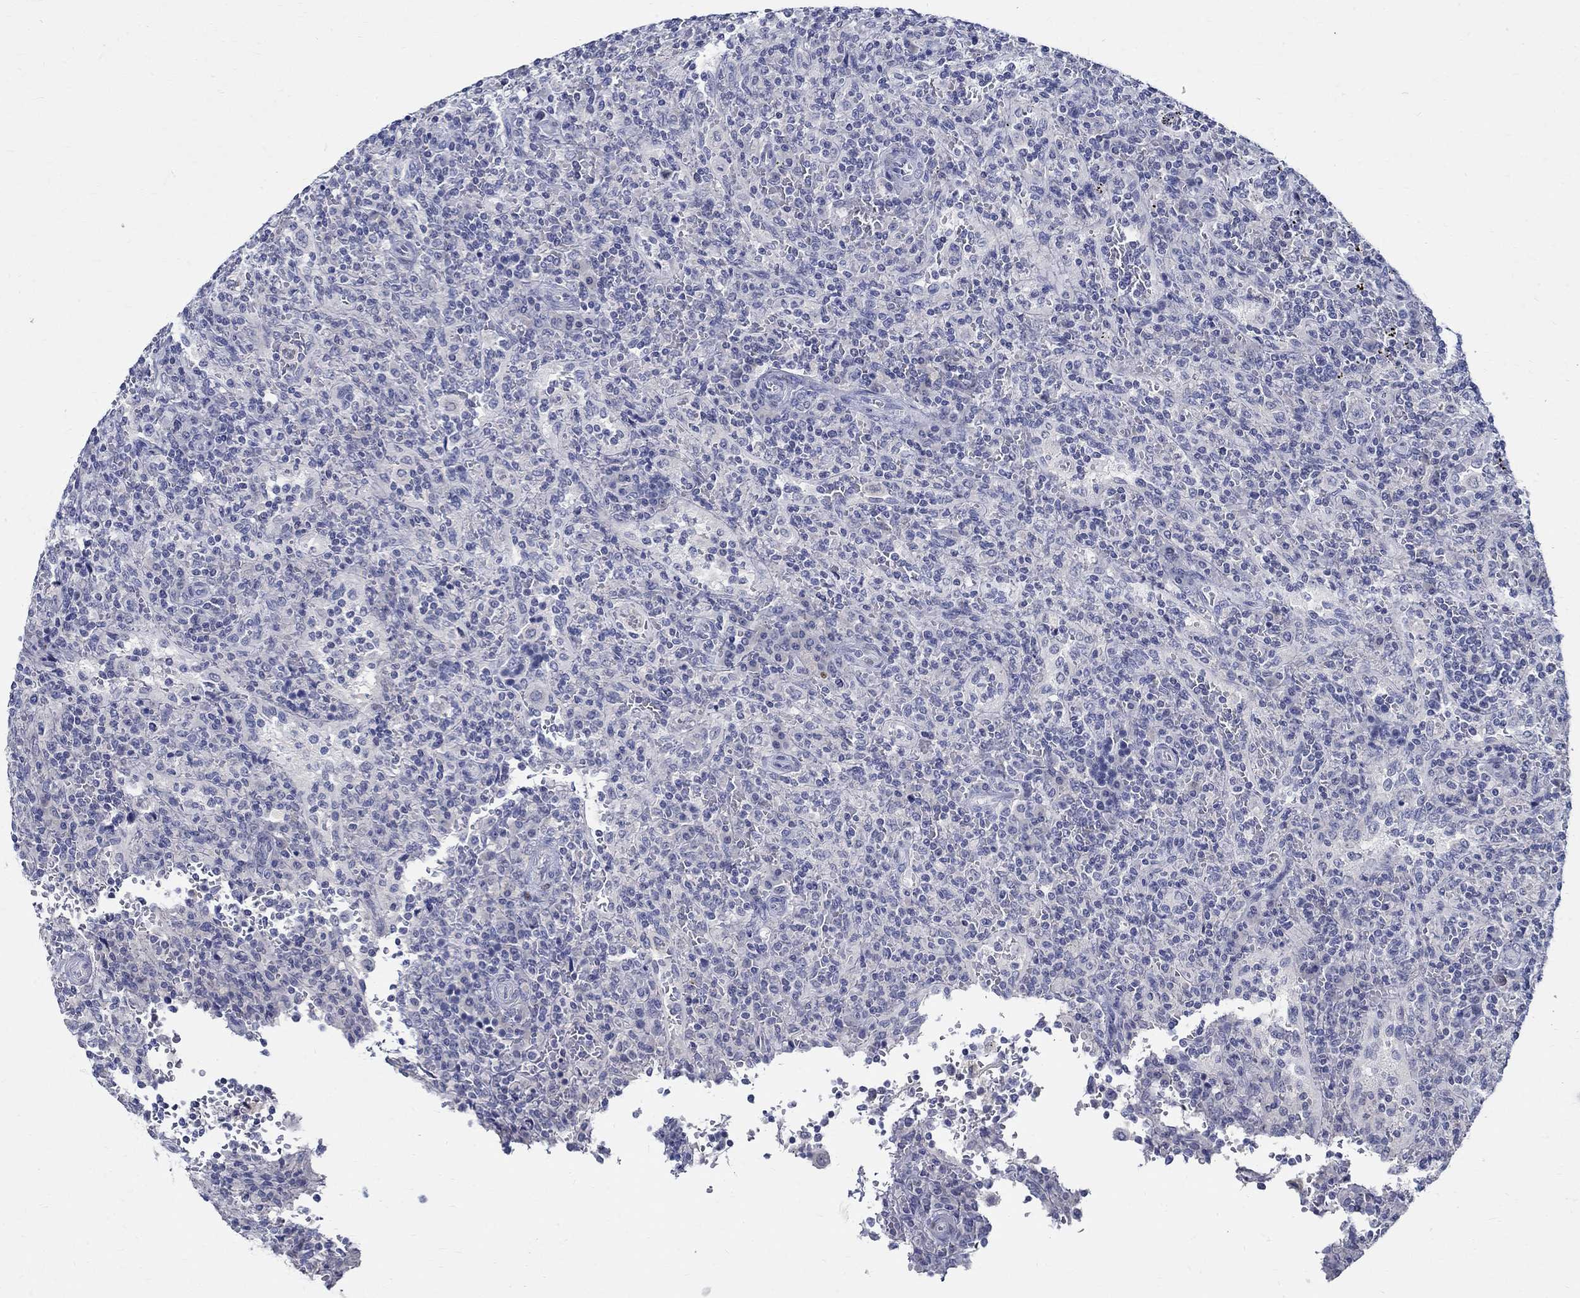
{"staining": {"intensity": "negative", "quantity": "none", "location": "none"}, "tissue": "lymphoma", "cell_type": "Tumor cells", "image_type": "cancer", "snomed": [{"axis": "morphology", "description": "Malignant lymphoma, non-Hodgkin's type, Low grade"}, {"axis": "topography", "description": "Spleen"}], "caption": "A histopathology image of lymphoma stained for a protein shows no brown staining in tumor cells.", "gene": "CETN1", "patient": {"sex": "male", "age": 62}}